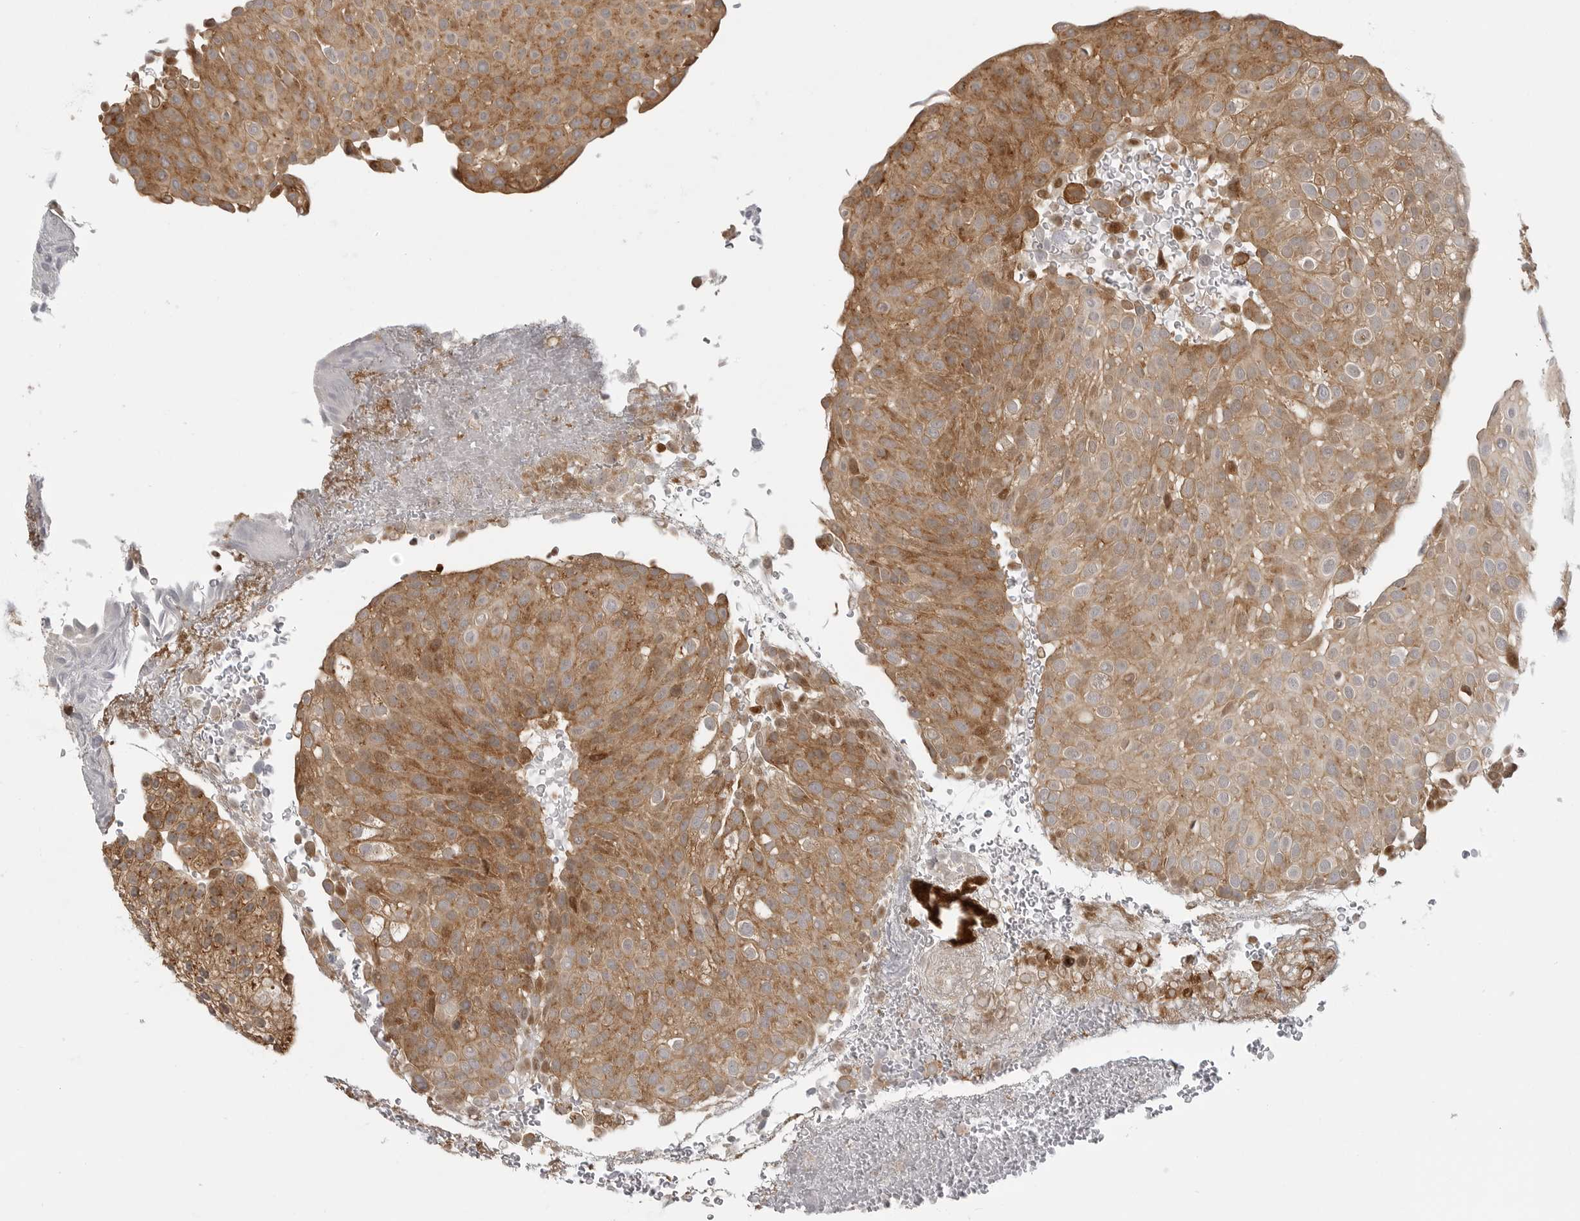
{"staining": {"intensity": "moderate", "quantity": ">75%", "location": "cytoplasmic/membranous"}, "tissue": "urothelial cancer", "cell_type": "Tumor cells", "image_type": "cancer", "snomed": [{"axis": "morphology", "description": "Urothelial carcinoma, Low grade"}, {"axis": "topography", "description": "Urinary bladder"}], "caption": "Urothelial cancer tissue demonstrates moderate cytoplasmic/membranous expression in approximately >75% of tumor cells The protein is stained brown, and the nuclei are stained in blue (DAB (3,3'-diaminobenzidine) IHC with brightfield microscopy, high magnification).", "gene": "FAT3", "patient": {"sex": "male", "age": 78}}